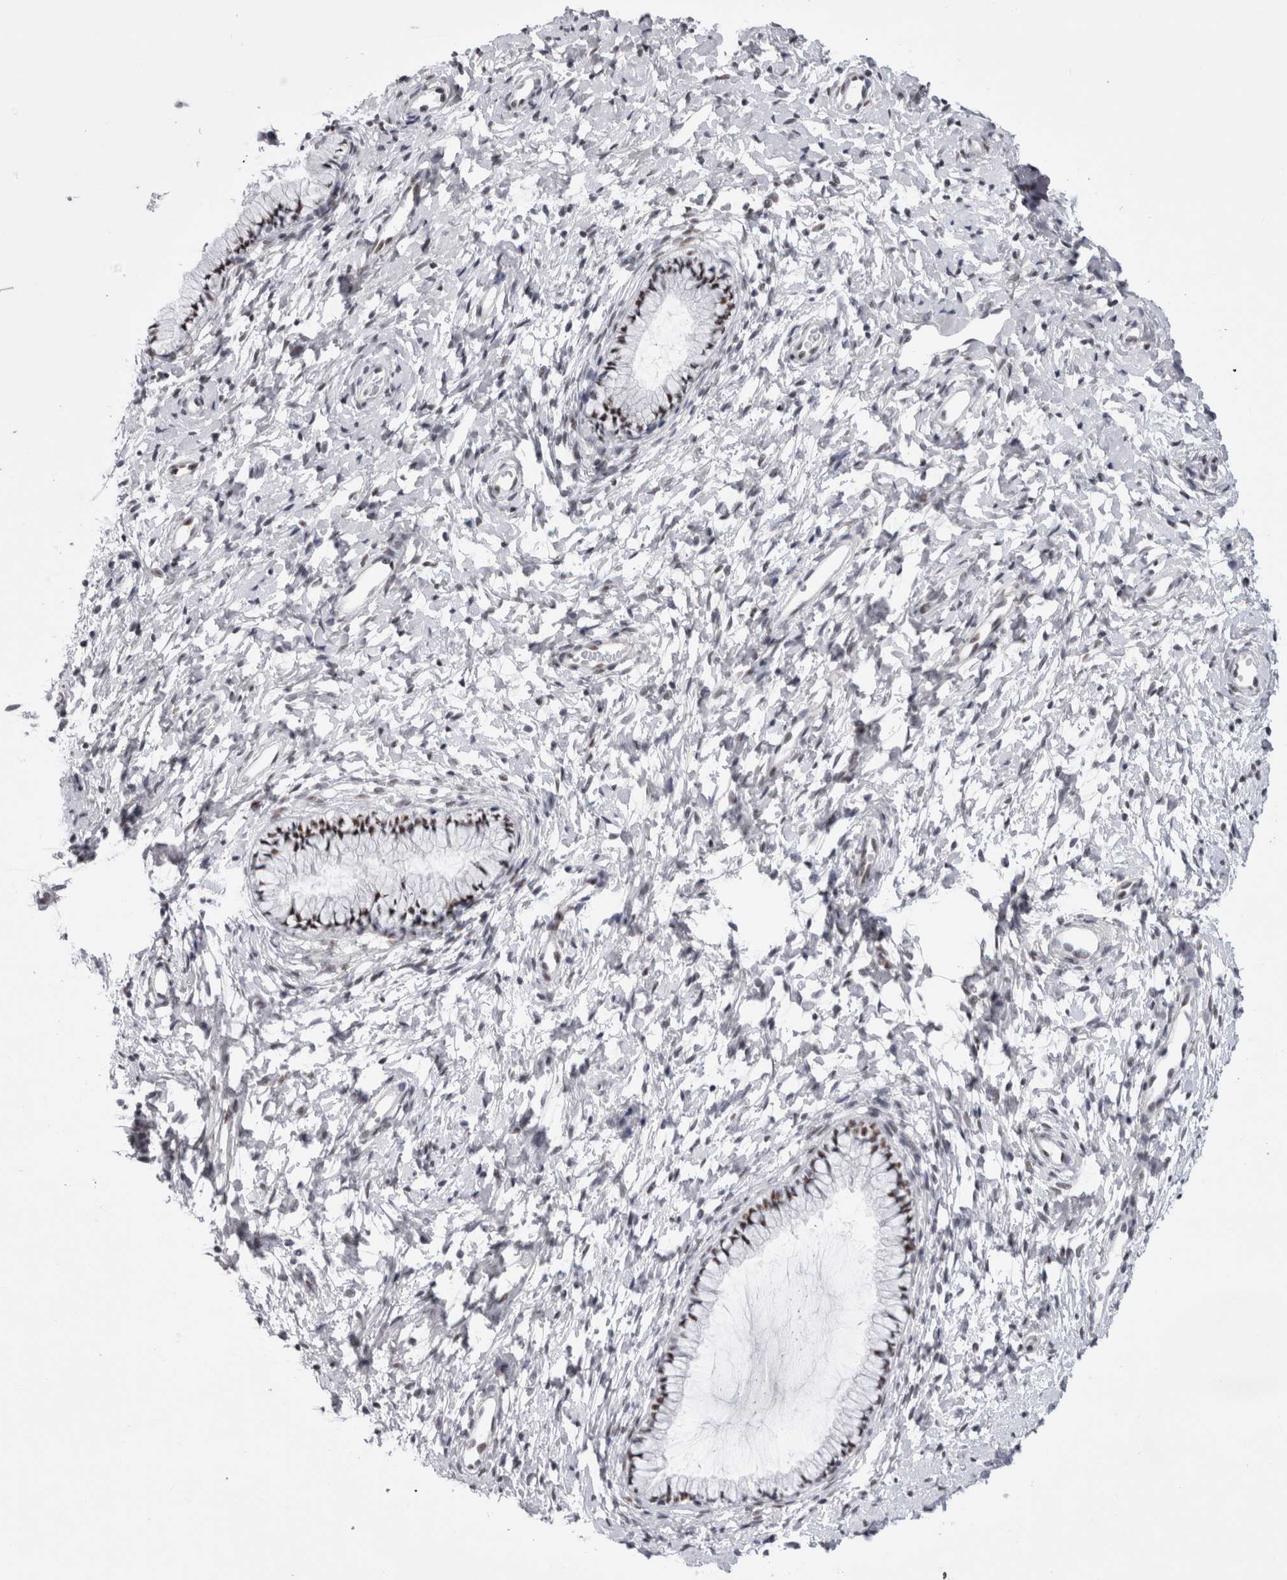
{"staining": {"intensity": "moderate", "quantity": ">75%", "location": "nuclear"}, "tissue": "cervix", "cell_type": "Glandular cells", "image_type": "normal", "snomed": [{"axis": "morphology", "description": "Normal tissue, NOS"}, {"axis": "topography", "description": "Cervix"}], "caption": "Protein expression analysis of normal cervix displays moderate nuclear positivity in about >75% of glandular cells. (Brightfield microscopy of DAB IHC at high magnification).", "gene": "API5", "patient": {"sex": "female", "age": 72}}